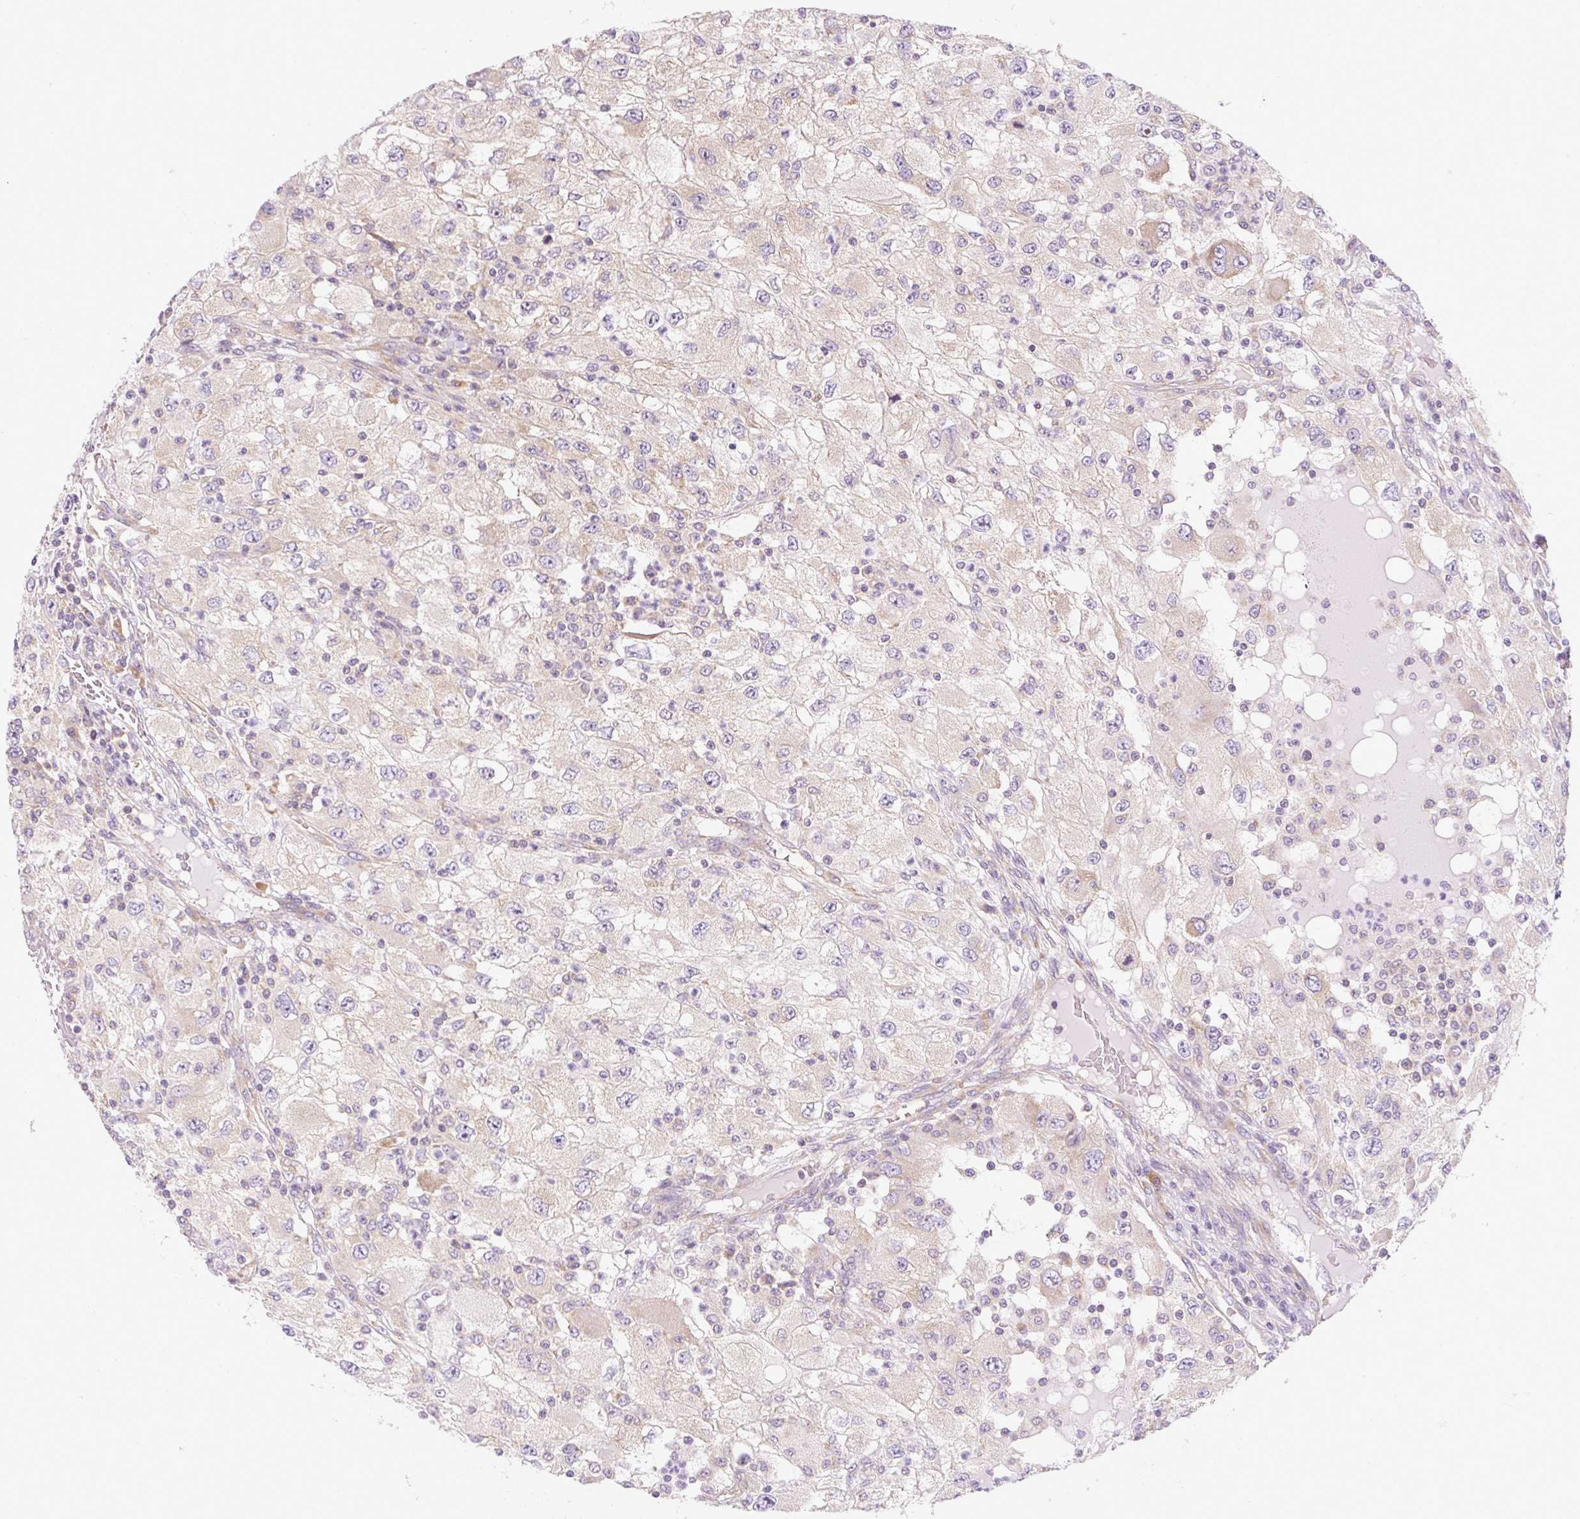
{"staining": {"intensity": "negative", "quantity": "none", "location": "none"}, "tissue": "renal cancer", "cell_type": "Tumor cells", "image_type": "cancer", "snomed": [{"axis": "morphology", "description": "Adenocarcinoma, NOS"}, {"axis": "topography", "description": "Kidney"}], "caption": "A histopathology image of renal cancer stained for a protein shows no brown staining in tumor cells. (Immunohistochemistry (ihc), brightfield microscopy, high magnification).", "gene": "RPL18A", "patient": {"sex": "female", "age": 67}}